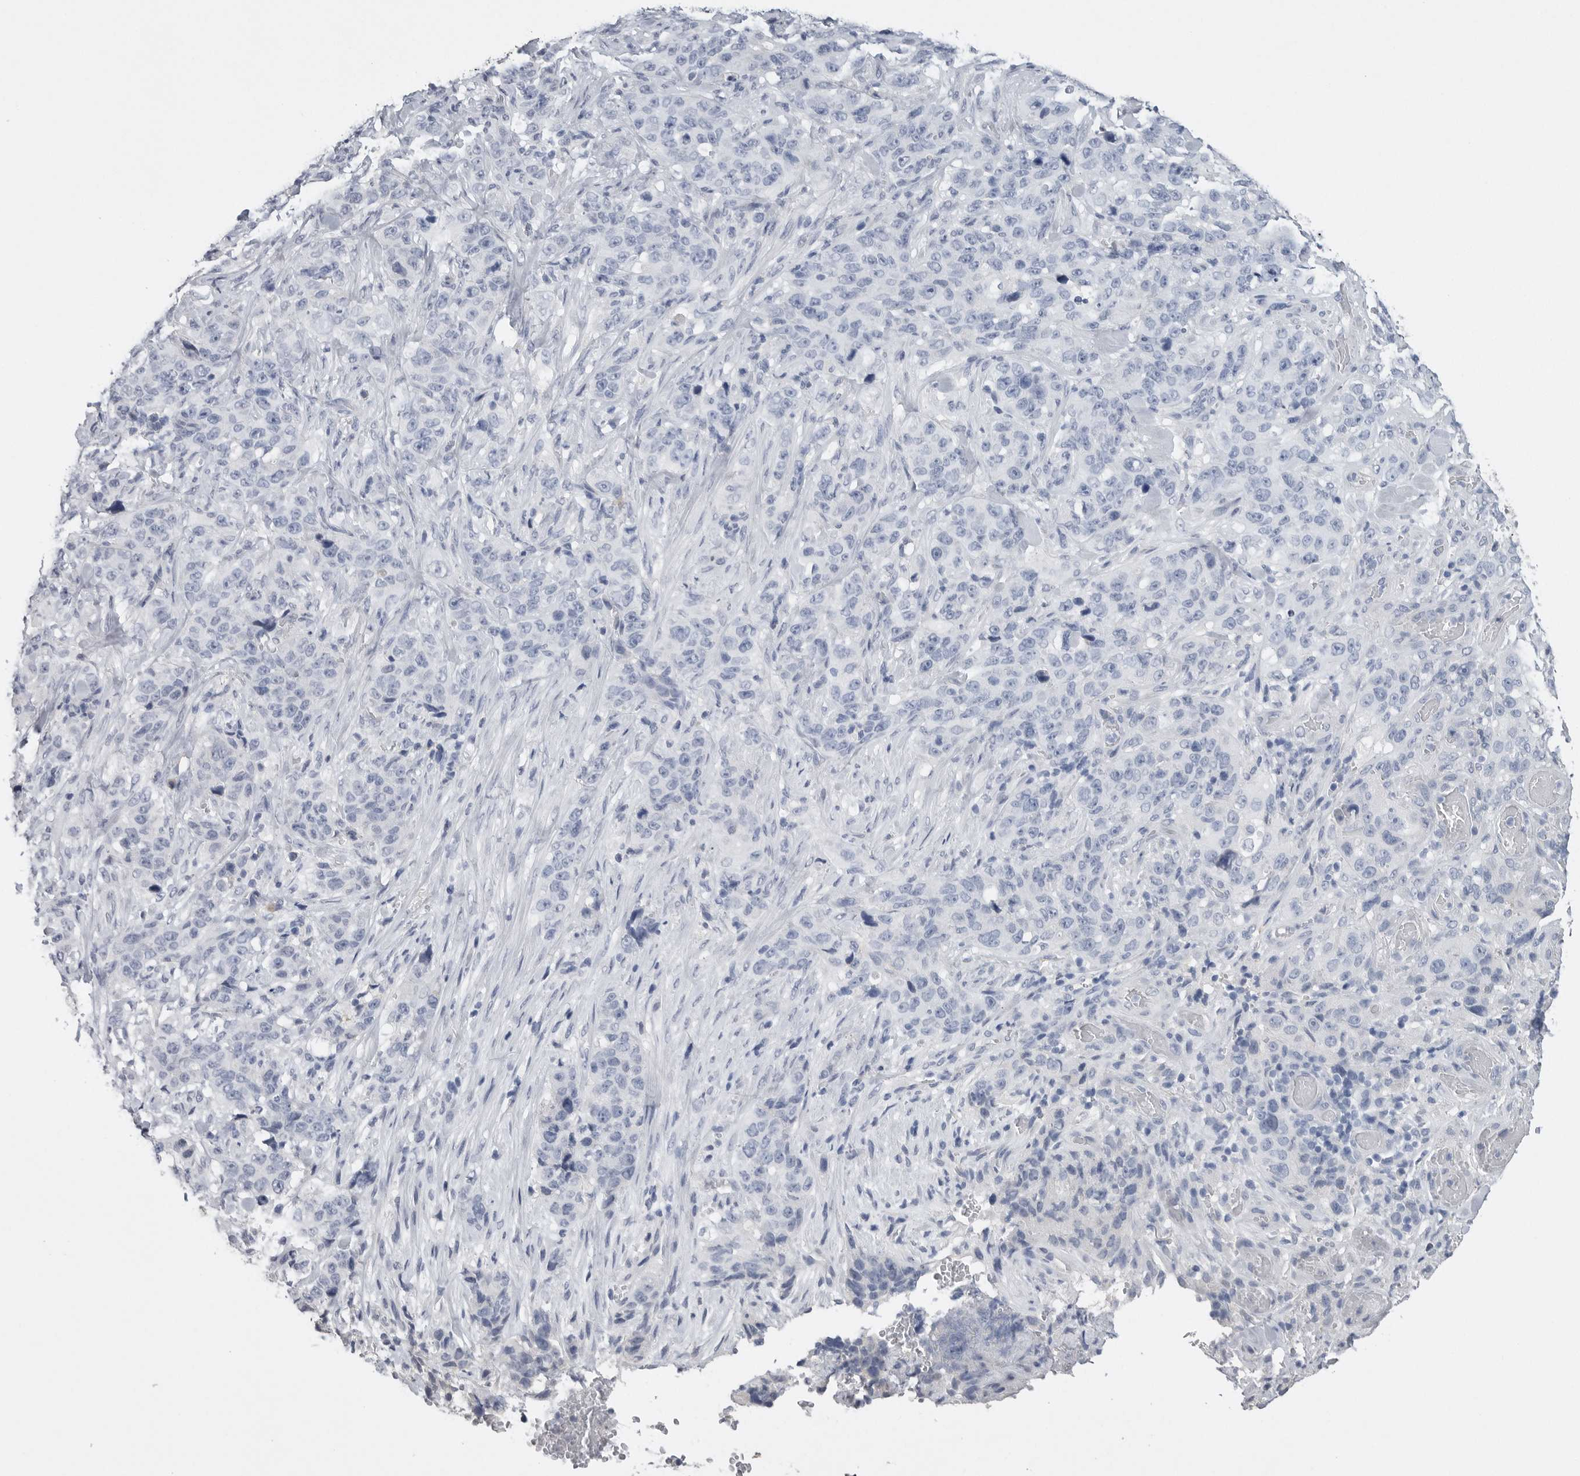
{"staining": {"intensity": "negative", "quantity": "none", "location": "none"}, "tissue": "stomach cancer", "cell_type": "Tumor cells", "image_type": "cancer", "snomed": [{"axis": "morphology", "description": "Adenocarcinoma, NOS"}, {"axis": "topography", "description": "Stomach"}], "caption": "This is a micrograph of IHC staining of stomach cancer, which shows no positivity in tumor cells. Nuclei are stained in blue.", "gene": "FABP6", "patient": {"sex": "male", "age": 48}}